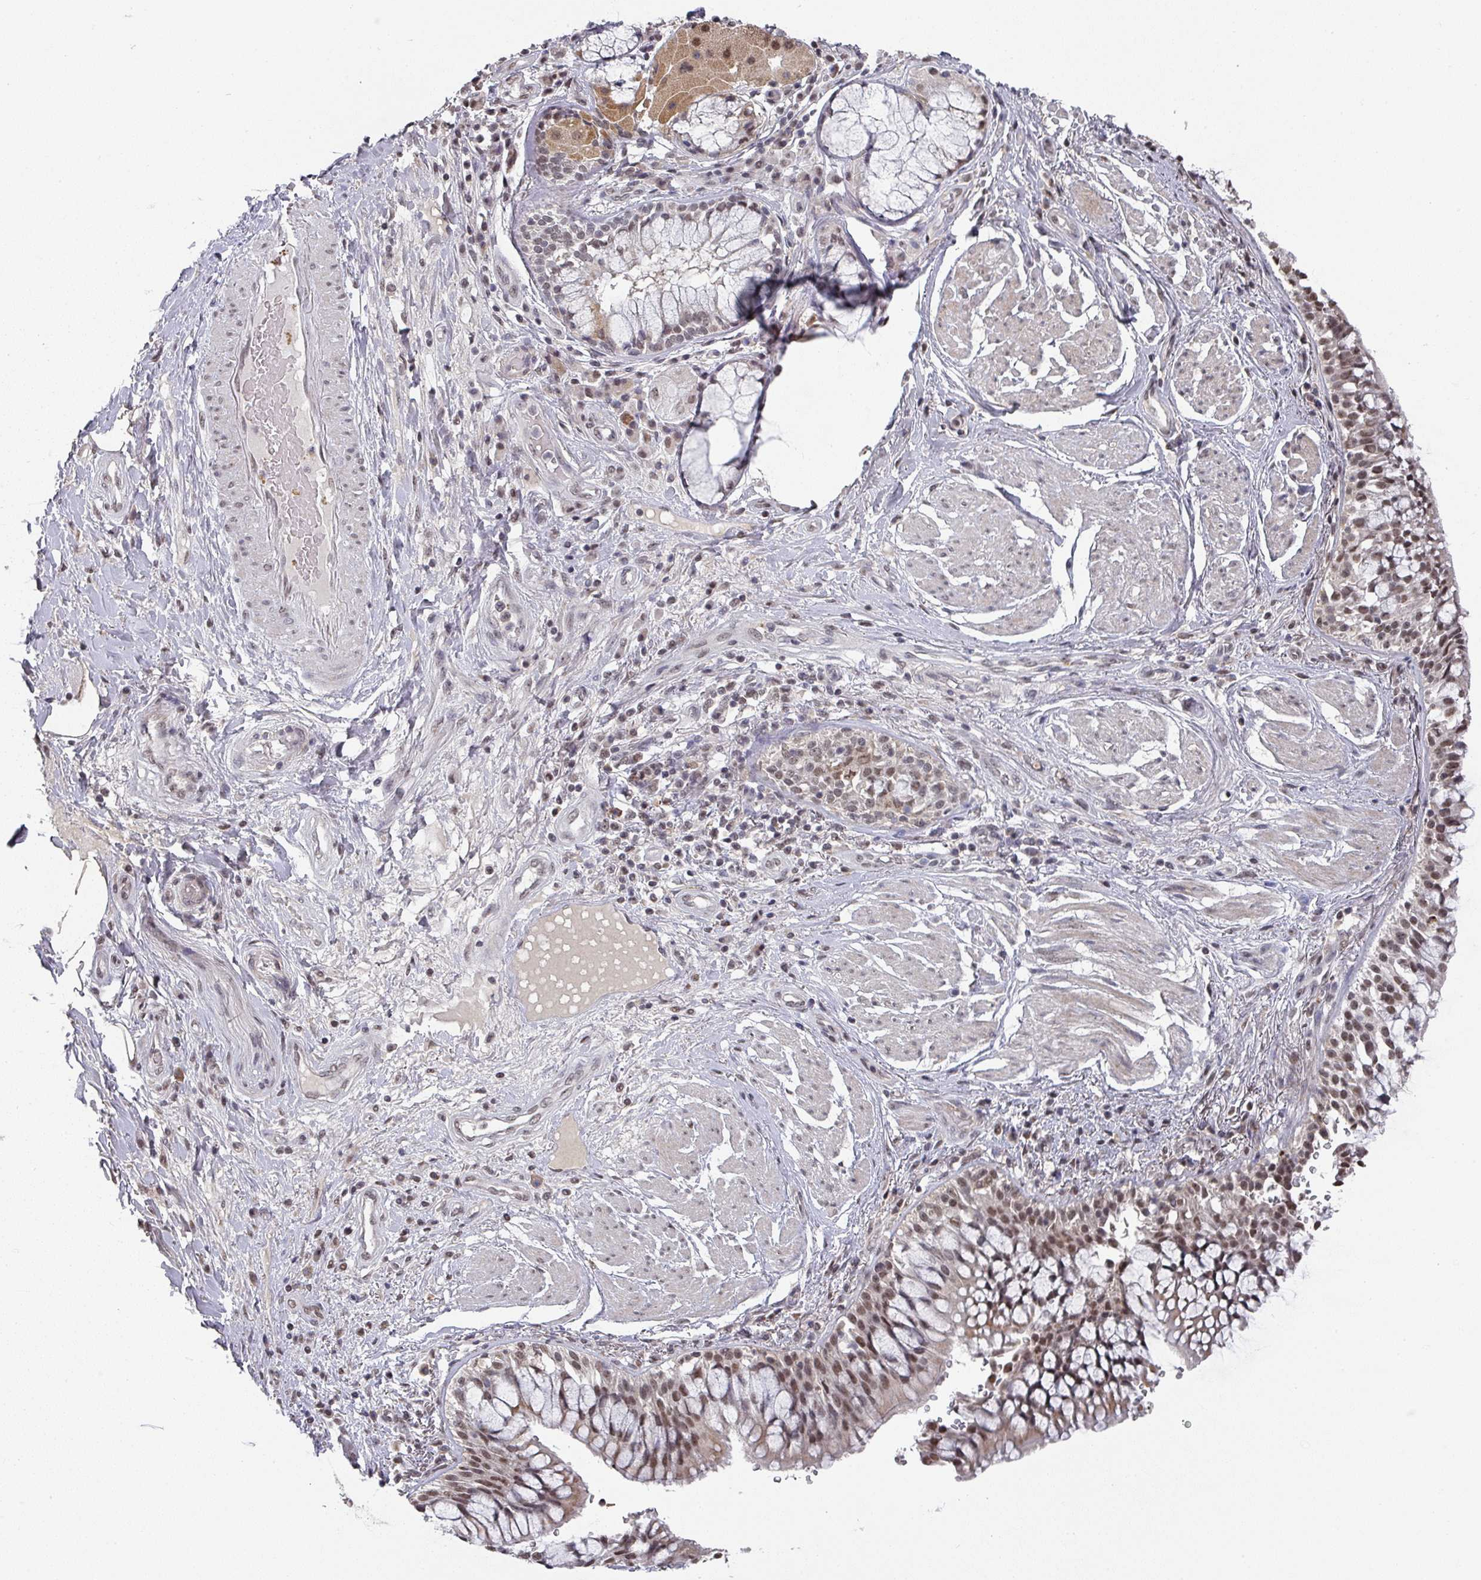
{"staining": {"intensity": "weak", "quantity": "<25%", "location": "cytoplasmic/membranous"}, "tissue": "adipose tissue", "cell_type": "Adipocytes", "image_type": "normal", "snomed": [{"axis": "morphology", "description": "Normal tissue, NOS"}, {"axis": "morphology", "description": "Squamous cell carcinoma, NOS"}, {"axis": "topography", "description": "Bronchus"}, {"axis": "topography", "description": "Lung"}], "caption": "This is an immunohistochemistry image of normal adipose tissue. There is no staining in adipocytes.", "gene": "ZNF654", "patient": {"sex": "male", "age": 64}}